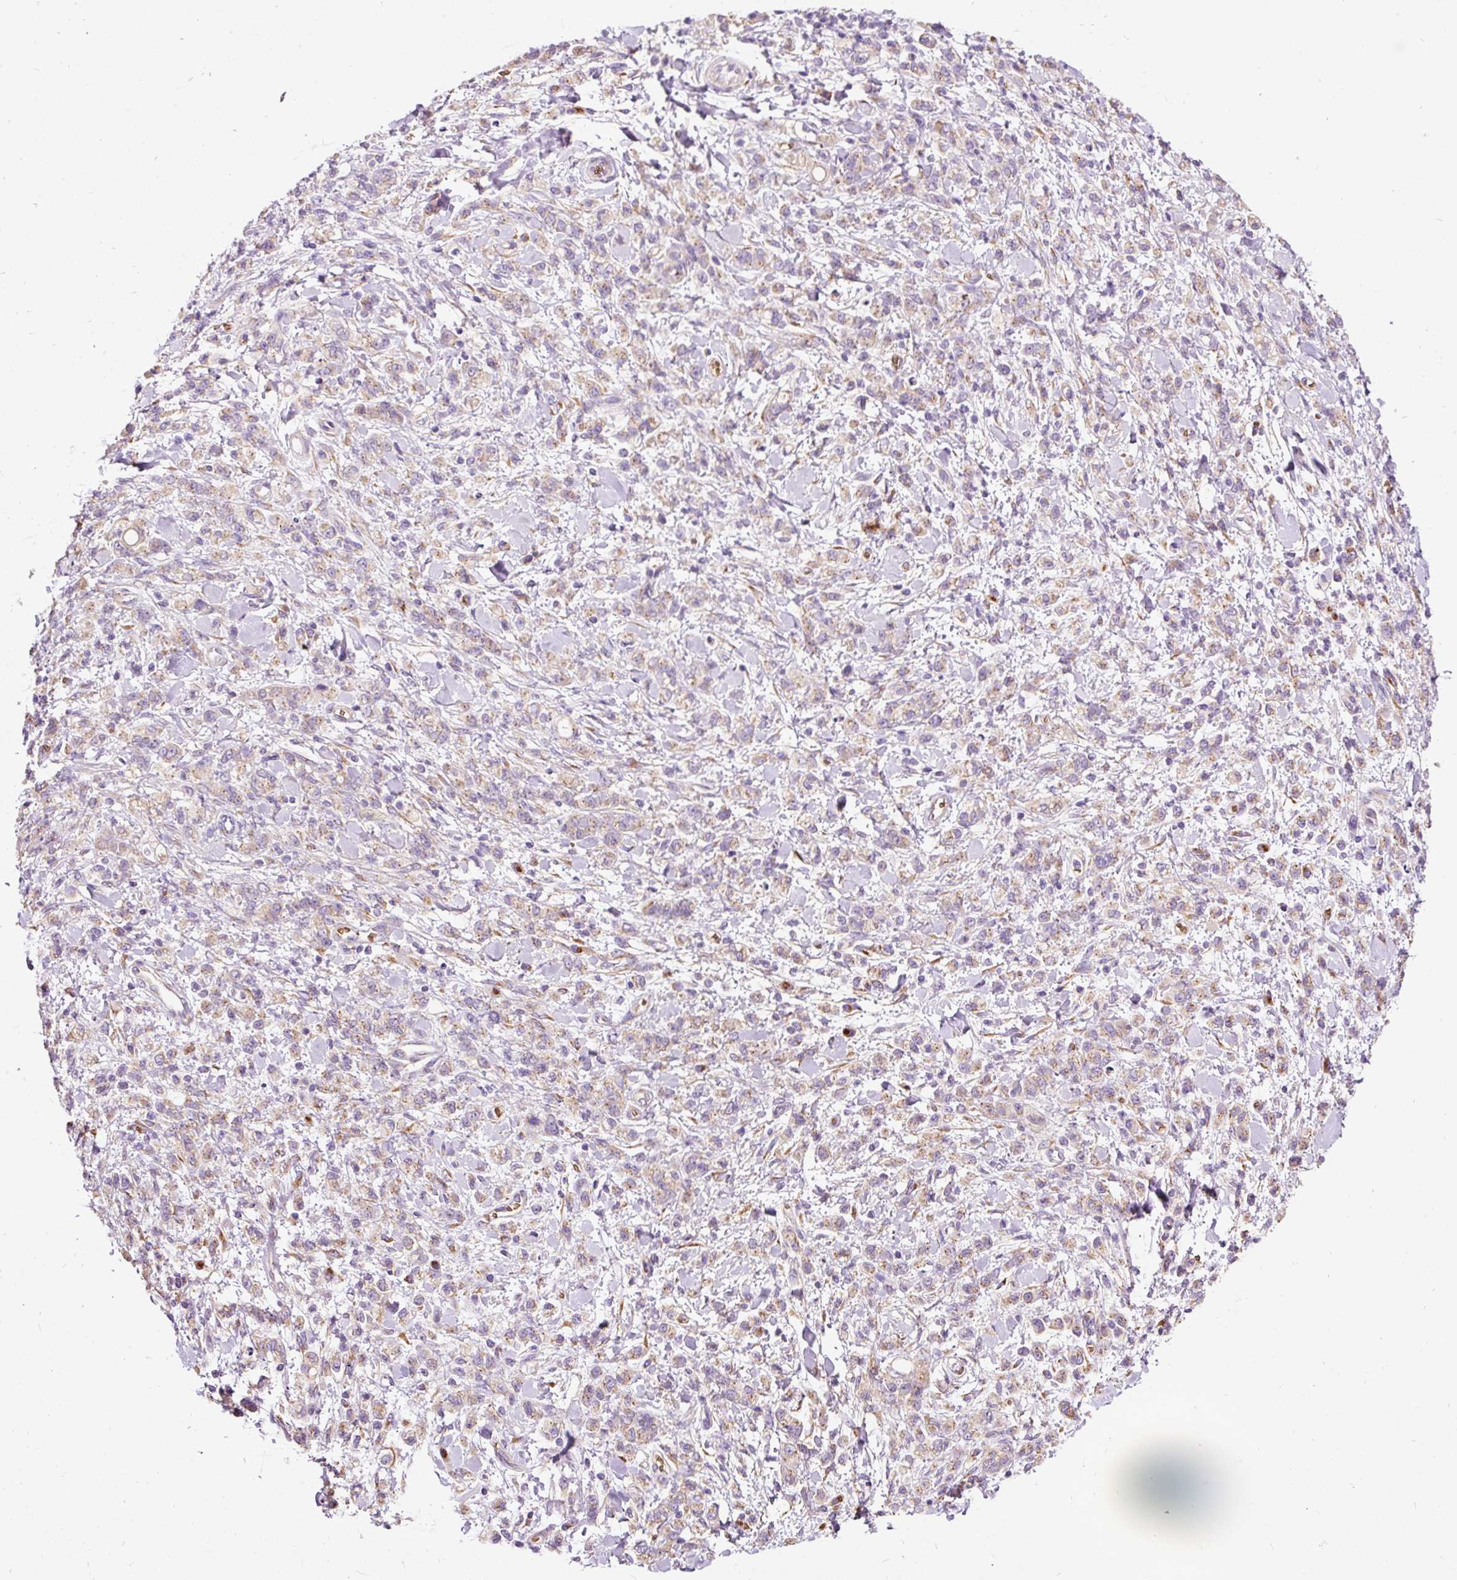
{"staining": {"intensity": "weak", "quantity": ">75%", "location": "cytoplasmic/membranous"}, "tissue": "stomach cancer", "cell_type": "Tumor cells", "image_type": "cancer", "snomed": [{"axis": "morphology", "description": "Adenocarcinoma, NOS"}, {"axis": "topography", "description": "Stomach"}], "caption": "Adenocarcinoma (stomach) stained with a protein marker exhibits weak staining in tumor cells.", "gene": "PRRC2A", "patient": {"sex": "male", "age": 77}}